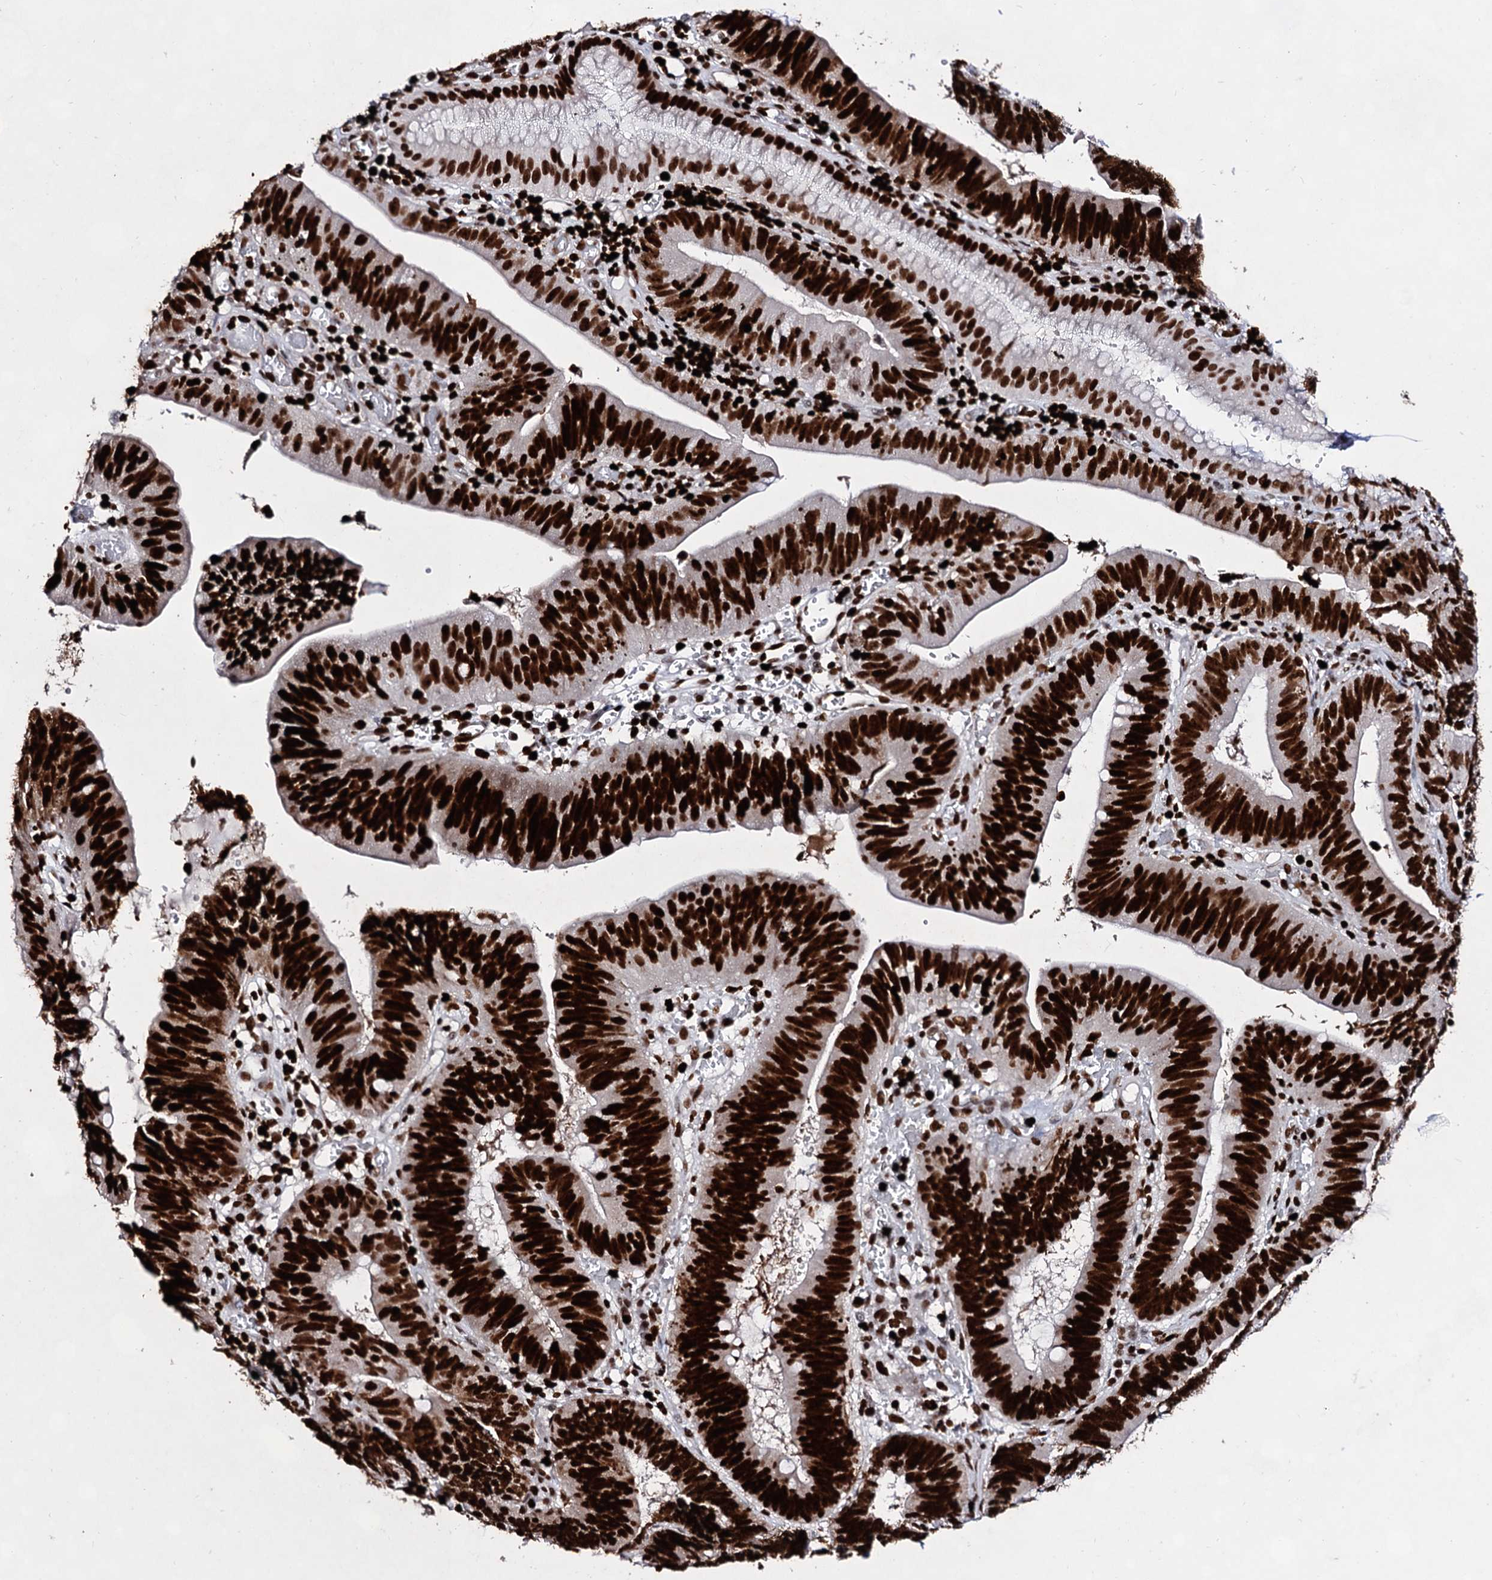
{"staining": {"intensity": "strong", "quantity": ">75%", "location": "nuclear"}, "tissue": "stomach cancer", "cell_type": "Tumor cells", "image_type": "cancer", "snomed": [{"axis": "morphology", "description": "Adenocarcinoma, NOS"}, {"axis": "topography", "description": "Stomach"}], "caption": "Immunohistochemistry (IHC) (DAB) staining of human stomach cancer exhibits strong nuclear protein positivity in about >75% of tumor cells. The protein is shown in brown color, while the nuclei are stained blue.", "gene": "HMGB2", "patient": {"sex": "male", "age": 59}}